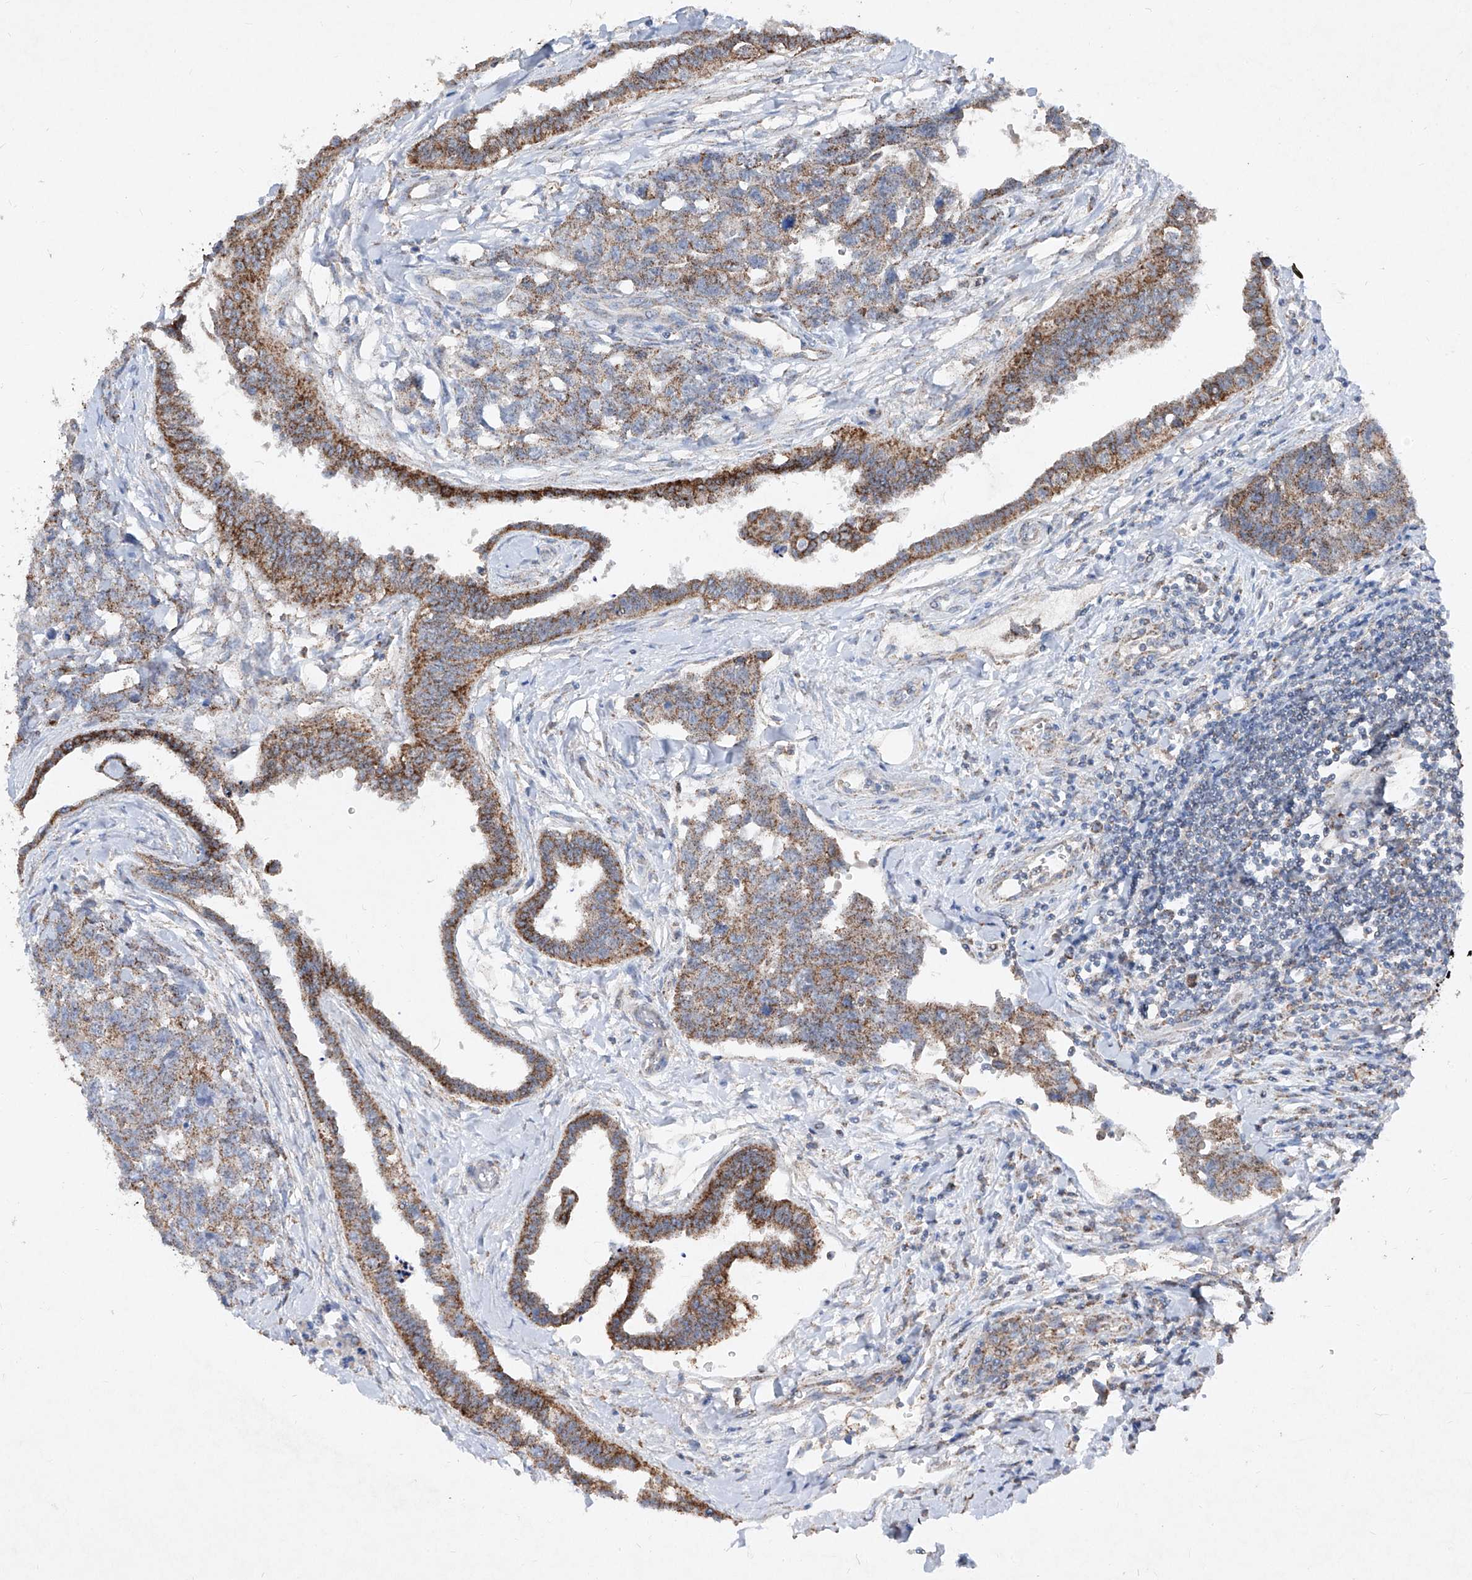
{"staining": {"intensity": "moderate", "quantity": ">75%", "location": "cytoplasmic/membranous"}, "tissue": "testis cancer", "cell_type": "Tumor cells", "image_type": "cancer", "snomed": [{"axis": "morphology", "description": "Carcinoma, Embryonal, NOS"}, {"axis": "topography", "description": "Testis"}], "caption": "Testis cancer (embryonal carcinoma) stained with DAB (3,3'-diaminobenzidine) immunohistochemistry (IHC) displays medium levels of moderate cytoplasmic/membranous positivity in about >75% of tumor cells.", "gene": "ABCD3", "patient": {"sex": "male", "age": 31}}